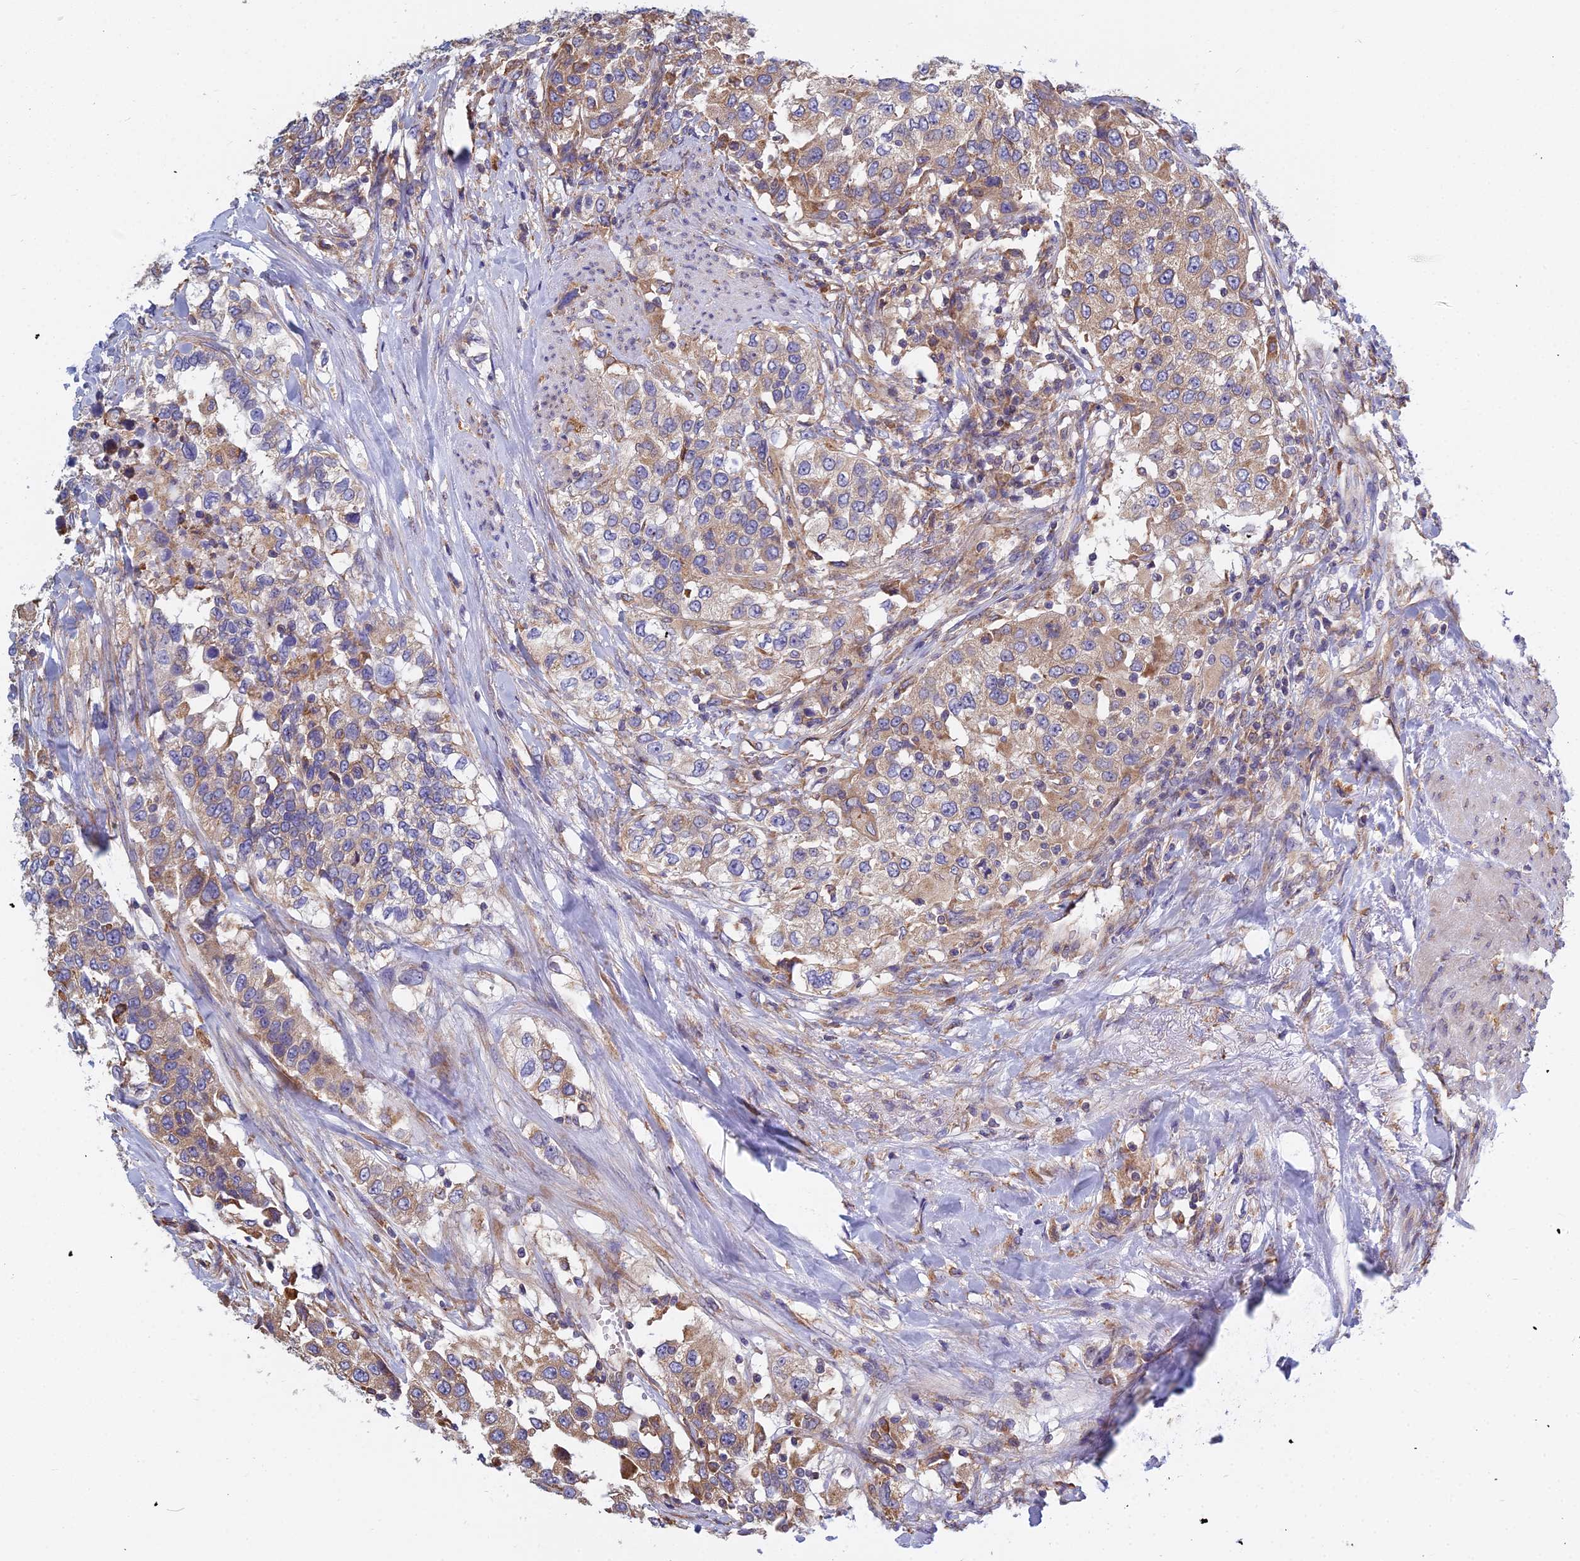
{"staining": {"intensity": "moderate", "quantity": "25%-75%", "location": "cytoplasmic/membranous"}, "tissue": "urothelial cancer", "cell_type": "Tumor cells", "image_type": "cancer", "snomed": [{"axis": "morphology", "description": "Urothelial carcinoma, High grade"}, {"axis": "topography", "description": "Urinary bladder"}], "caption": "DAB immunohistochemical staining of urothelial carcinoma (high-grade) shows moderate cytoplasmic/membranous protein positivity in about 25%-75% of tumor cells.", "gene": "KIAA1143", "patient": {"sex": "female", "age": 80}}